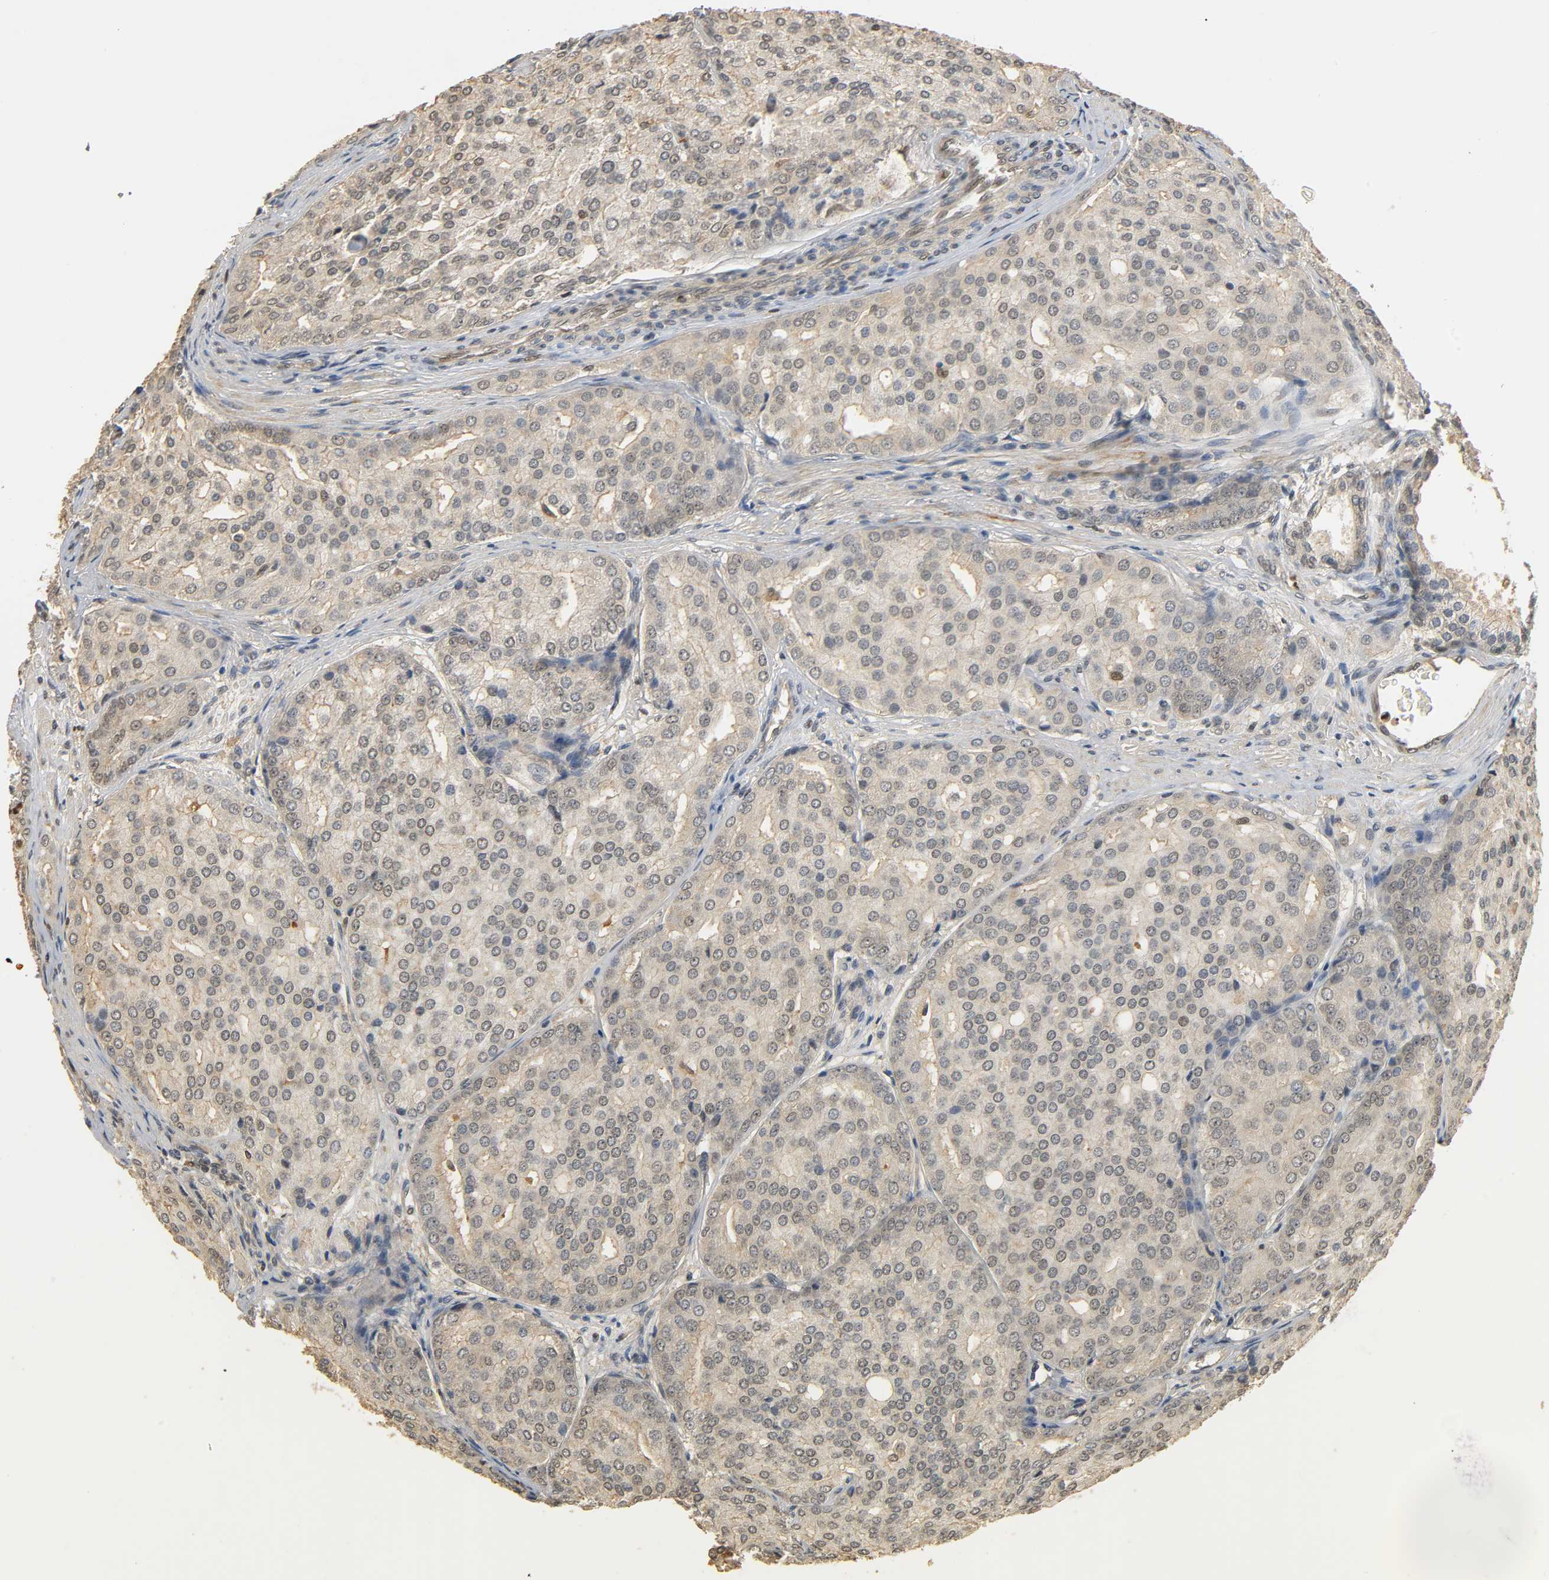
{"staining": {"intensity": "weak", "quantity": ">75%", "location": "cytoplasmic/membranous"}, "tissue": "prostate cancer", "cell_type": "Tumor cells", "image_type": "cancer", "snomed": [{"axis": "morphology", "description": "Adenocarcinoma, High grade"}, {"axis": "topography", "description": "Prostate"}], "caption": "Immunohistochemistry (IHC) micrograph of neoplastic tissue: high-grade adenocarcinoma (prostate) stained using IHC exhibits low levels of weak protein expression localized specifically in the cytoplasmic/membranous of tumor cells, appearing as a cytoplasmic/membranous brown color.", "gene": "ZFPM2", "patient": {"sex": "male", "age": 64}}